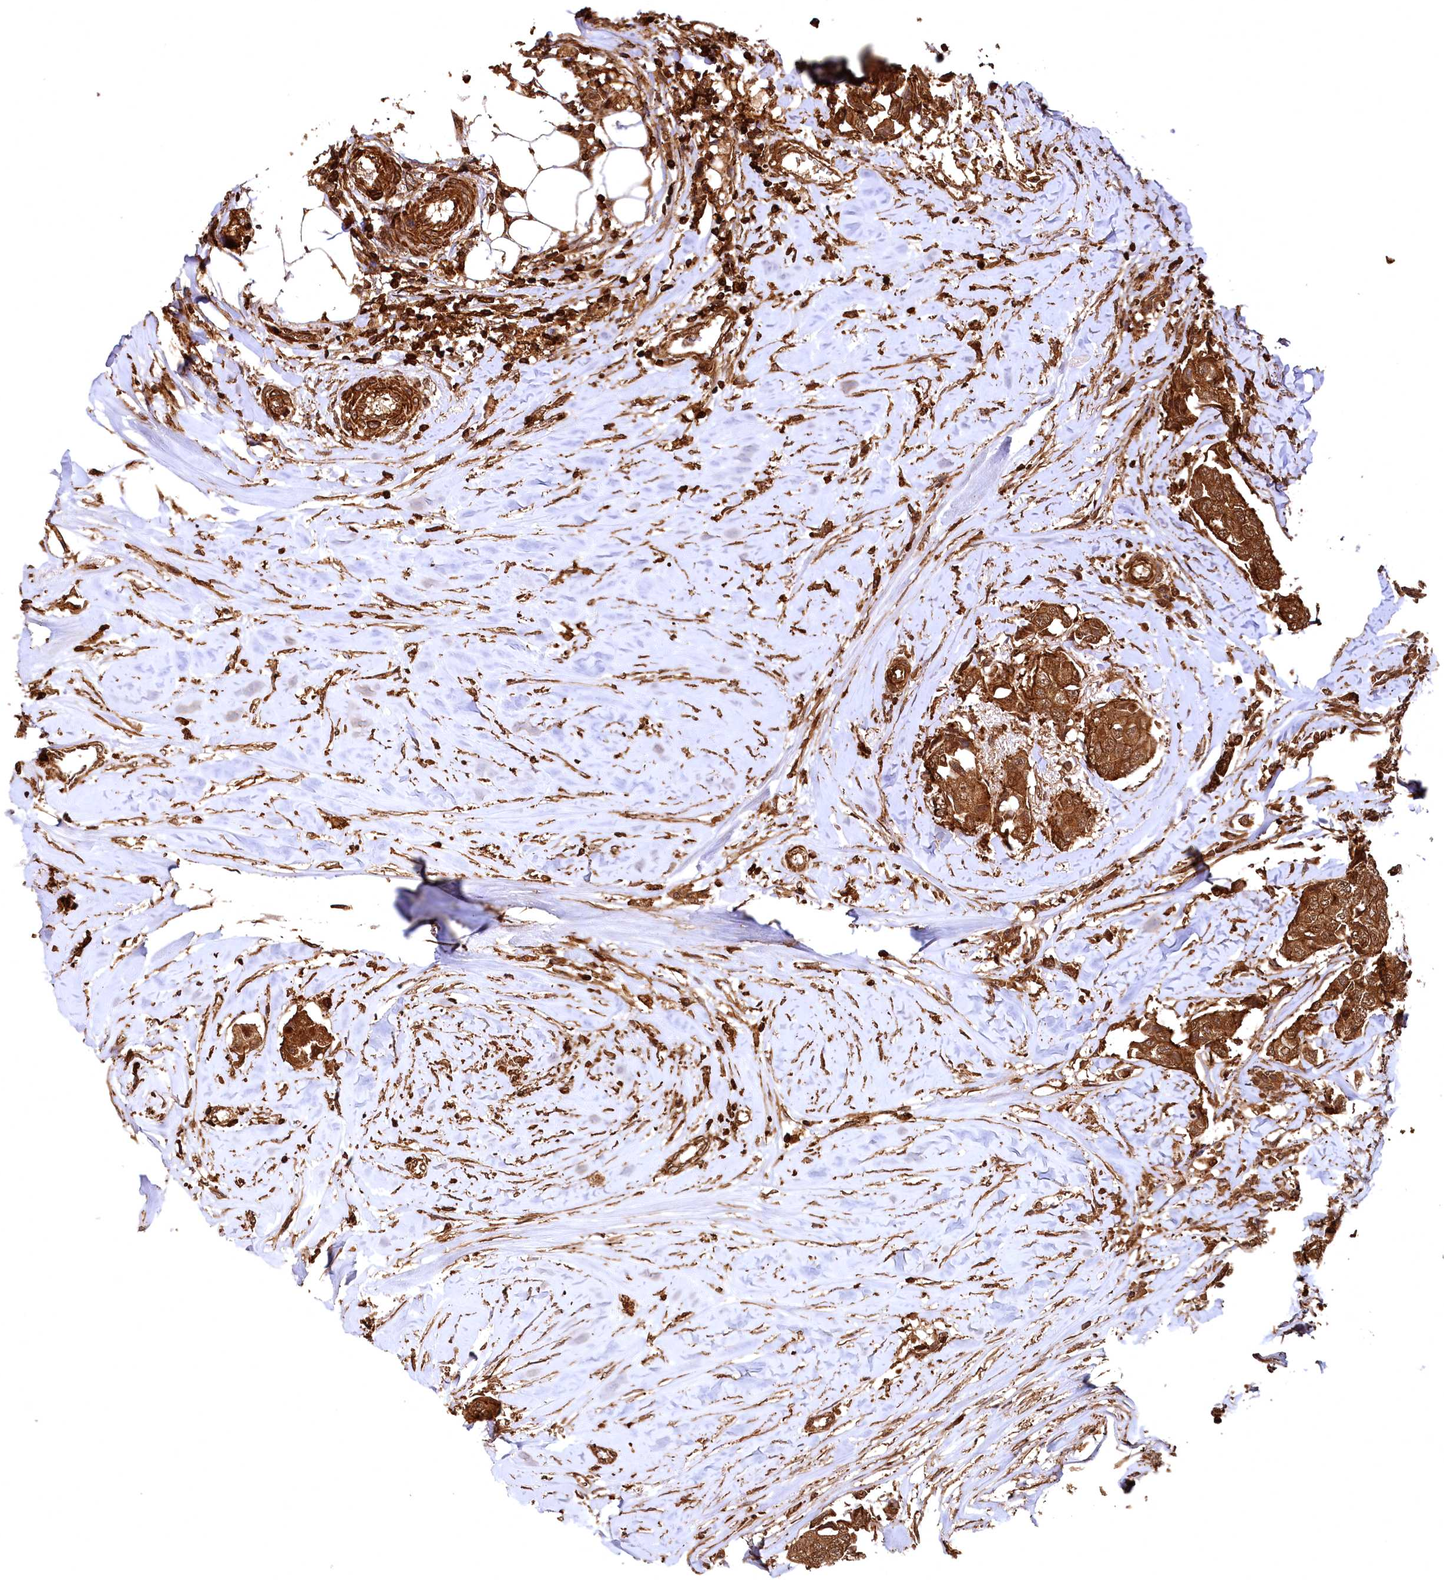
{"staining": {"intensity": "strong", "quantity": ">75%", "location": "cytoplasmic/membranous"}, "tissue": "breast cancer", "cell_type": "Tumor cells", "image_type": "cancer", "snomed": [{"axis": "morphology", "description": "Duct carcinoma"}, {"axis": "topography", "description": "Breast"}], "caption": "IHC micrograph of intraductal carcinoma (breast) stained for a protein (brown), which reveals high levels of strong cytoplasmic/membranous positivity in approximately >75% of tumor cells.", "gene": "STUB1", "patient": {"sex": "female", "age": 80}}